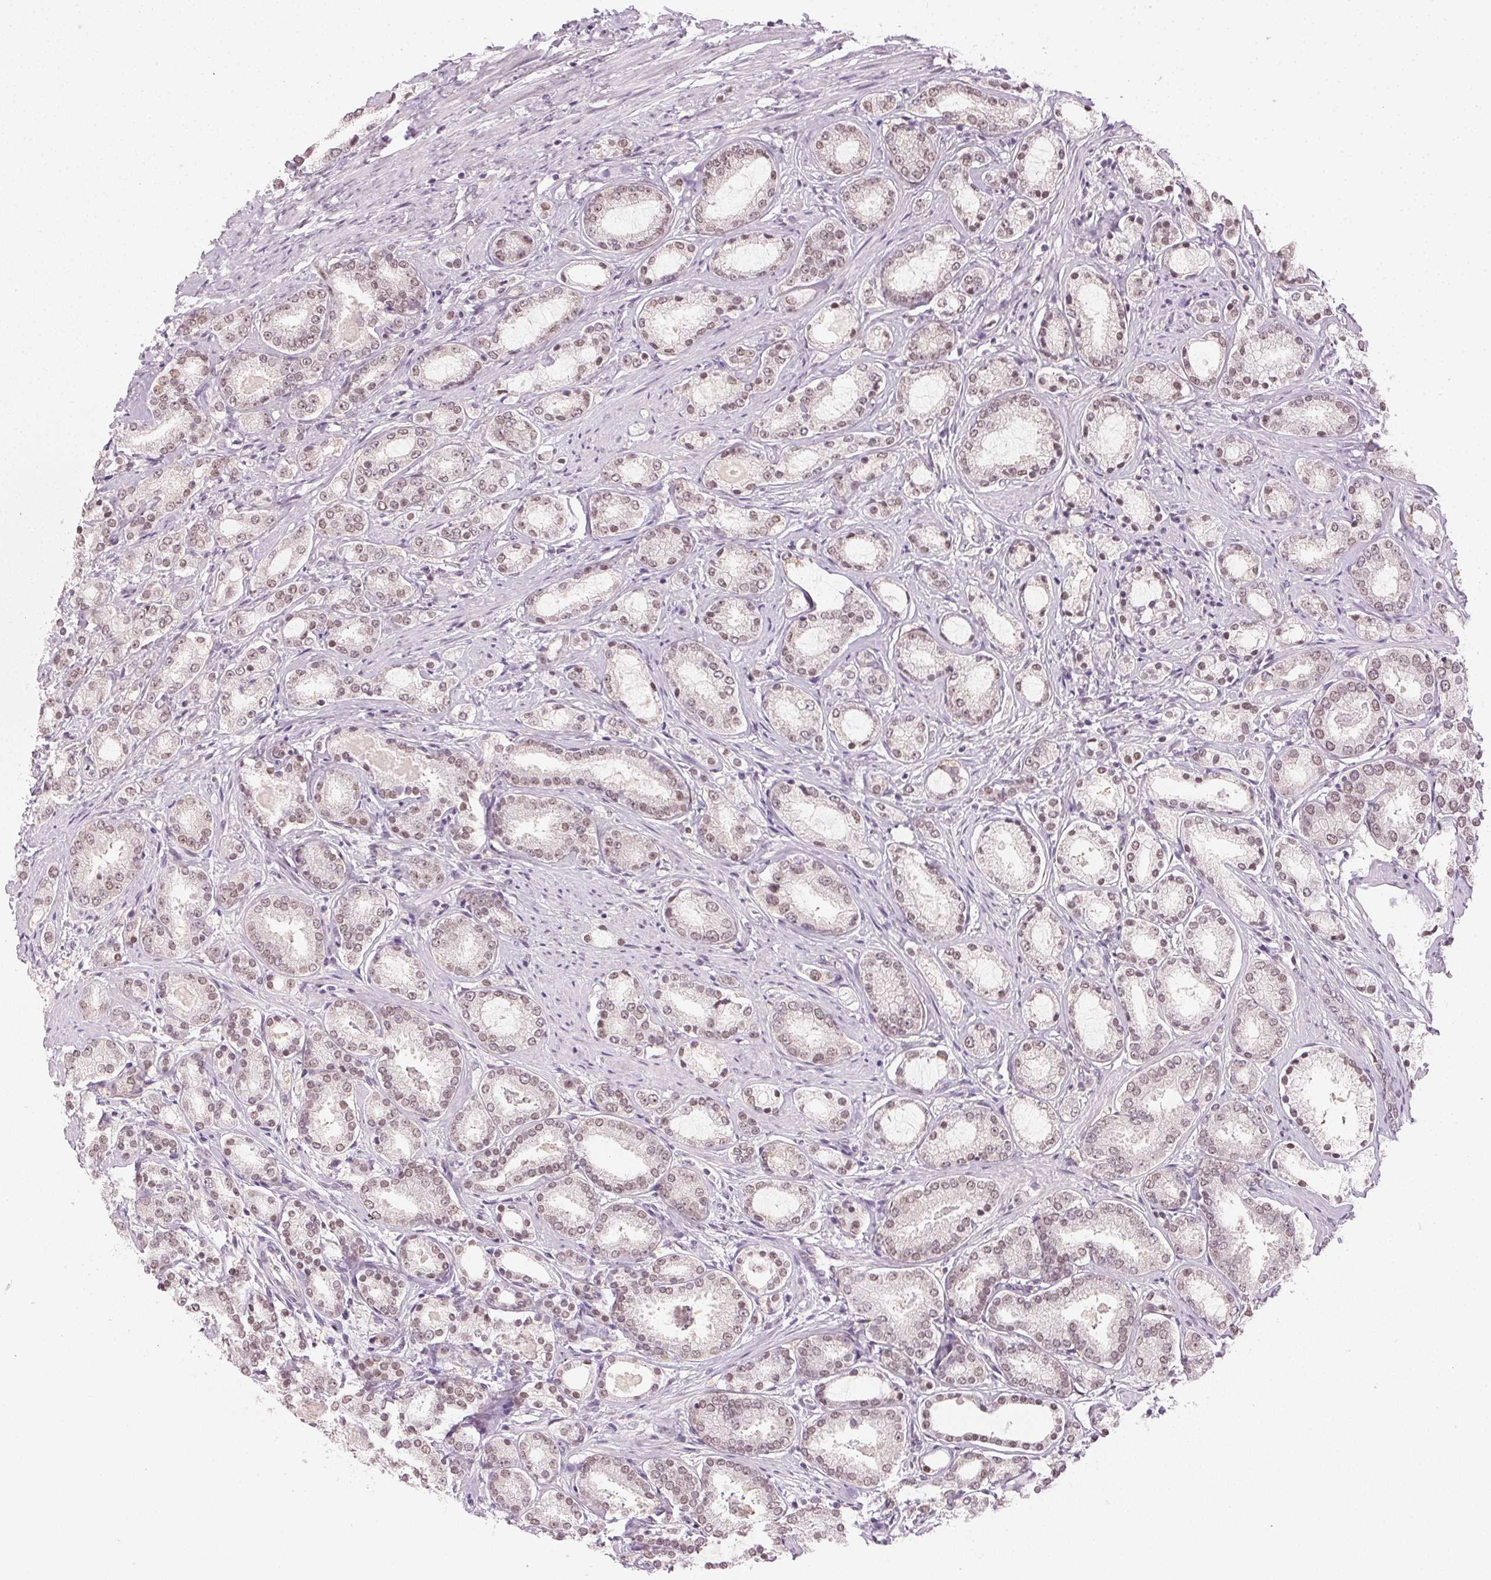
{"staining": {"intensity": "weak", "quantity": ">75%", "location": "nuclear"}, "tissue": "prostate cancer", "cell_type": "Tumor cells", "image_type": "cancer", "snomed": [{"axis": "morphology", "description": "Adenocarcinoma, High grade"}, {"axis": "topography", "description": "Prostate"}], "caption": "Prostate cancer stained for a protein exhibits weak nuclear positivity in tumor cells.", "gene": "KPRP", "patient": {"sex": "male", "age": 63}}